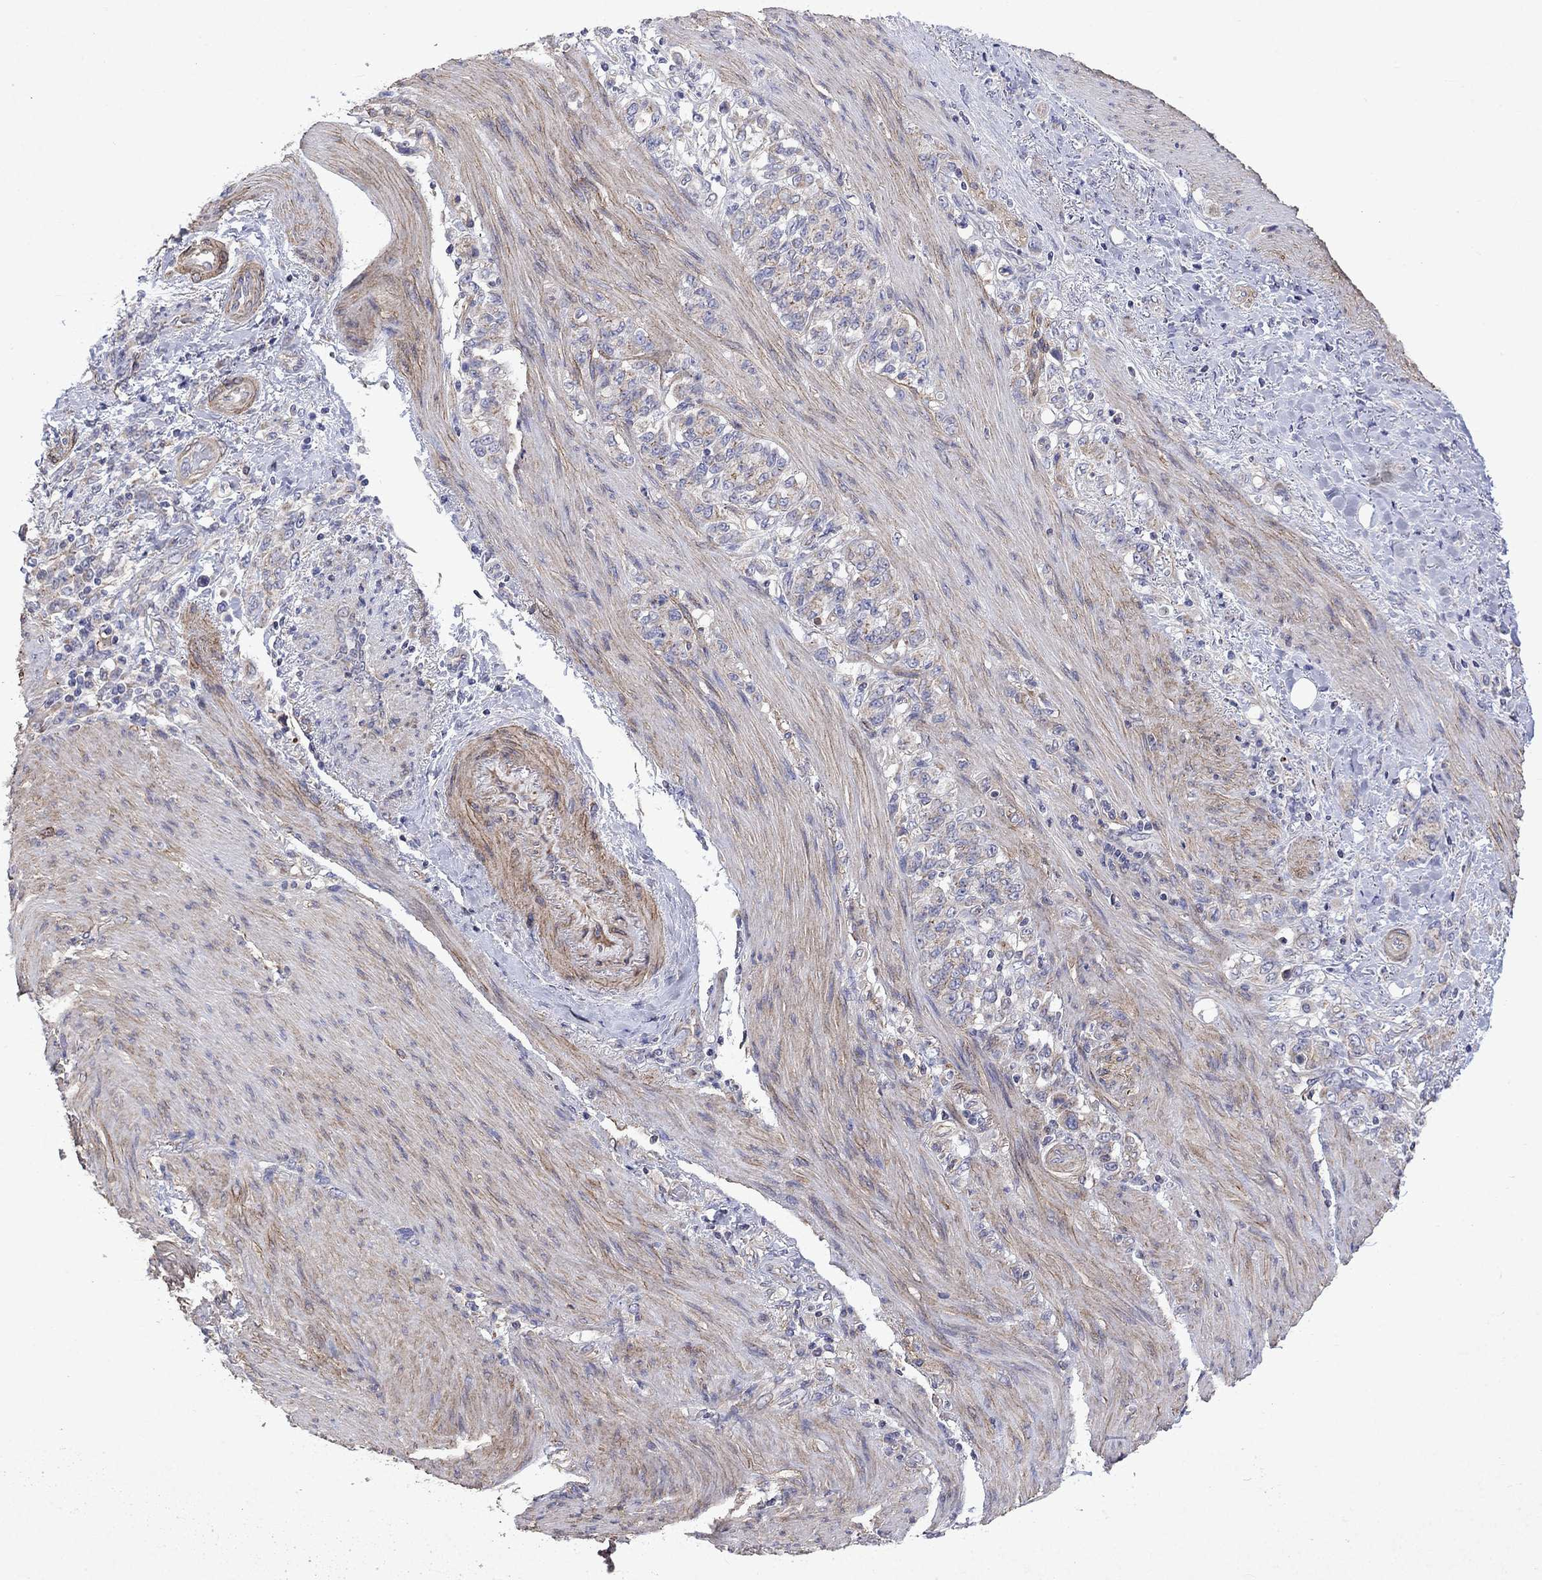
{"staining": {"intensity": "weak", "quantity": "25%-75%", "location": "cytoplasmic/membranous"}, "tissue": "stomach cancer", "cell_type": "Tumor cells", "image_type": "cancer", "snomed": [{"axis": "morphology", "description": "Normal tissue, NOS"}, {"axis": "morphology", "description": "Adenocarcinoma, NOS"}, {"axis": "topography", "description": "Stomach"}], "caption": "Brown immunohistochemical staining in adenocarcinoma (stomach) demonstrates weak cytoplasmic/membranous expression in about 25%-75% of tumor cells.", "gene": "DTNA", "patient": {"sex": "female", "age": 79}}